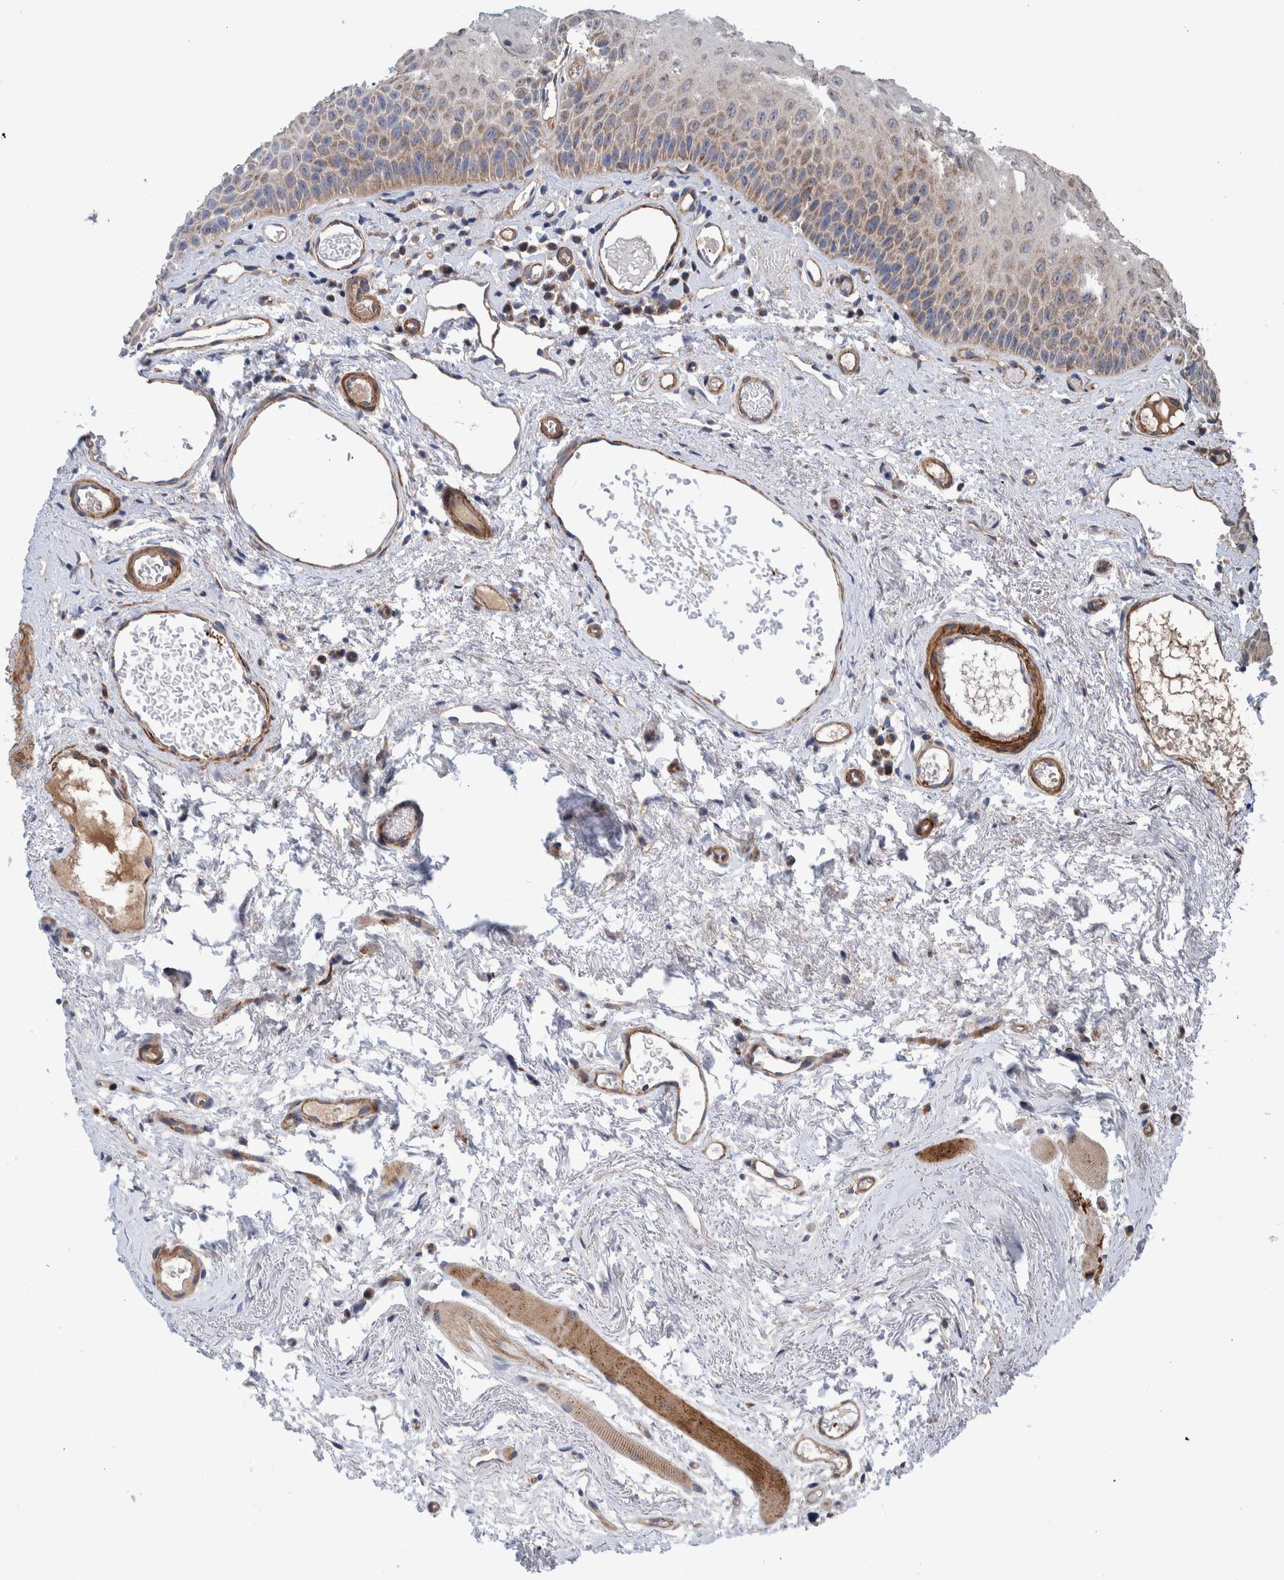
{"staining": {"intensity": "weak", "quantity": "25%-75%", "location": "cytoplasmic/membranous"}, "tissue": "oral mucosa", "cell_type": "Squamous epithelial cells", "image_type": "normal", "snomed": [{"axis": "morphology", "description": "Normal tissue, NOS"}, {"axis": "topography", "description": "Skeletal muscle"}, {"axis": "topography", "description": "Oral tissue"}, {"axis": "topography", "description": "Peripheral nerve tissue"}], "caption": "Normal oral mucosa was stained to show a protein in brown. There is low levels of weak cytoplasmic/membranous staining in about 25%-75% of squamous epithelial cells.", "gene": "ENSG00000262660", "patient": {"sex": "female", "age": 84}}